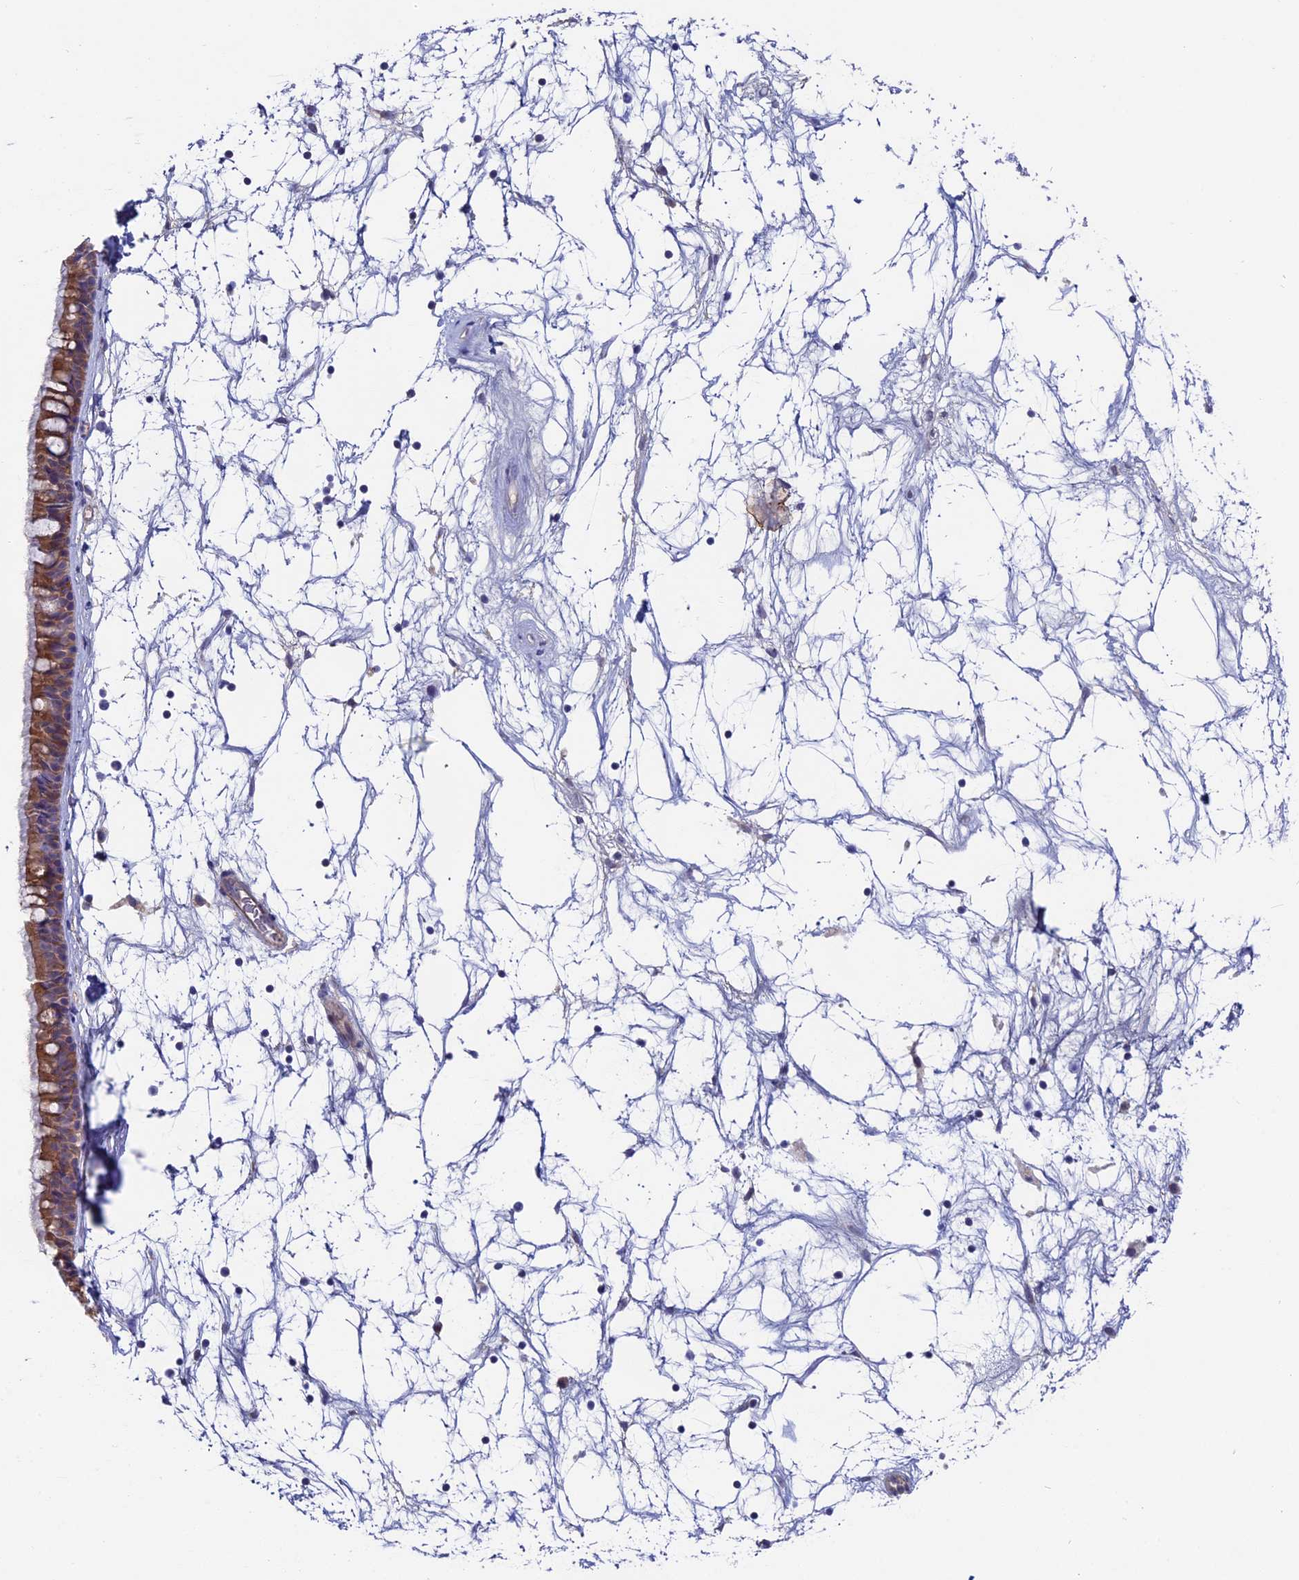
{"staining": {"intensity": "moderate", "quantity": ">75%", "location": "cytoplasmic/membranous"}, "tissue": "nasopharynx", "cell_type": "Respiratory epithelial cells", "image_type": "normal", "snomed": [{"axis": "morphology", "description": "Normal tissue, NOS"}, {"axis": "topography", "description": "Nasopharynx"}], "caption": "Protein staining demonstrates moderate cytoplasmic/membranous staining in about >75% of respiratory epithelial cells in normal nasopharynx. The staining is performed using DAB (3,3'-diaminobenzidine) brown chromogen to label protein expression. The nuclei are counter-stained blue using hematoxylin.", "gene": "TENT4B", "patient": {"sex": "male", "age": 64}}